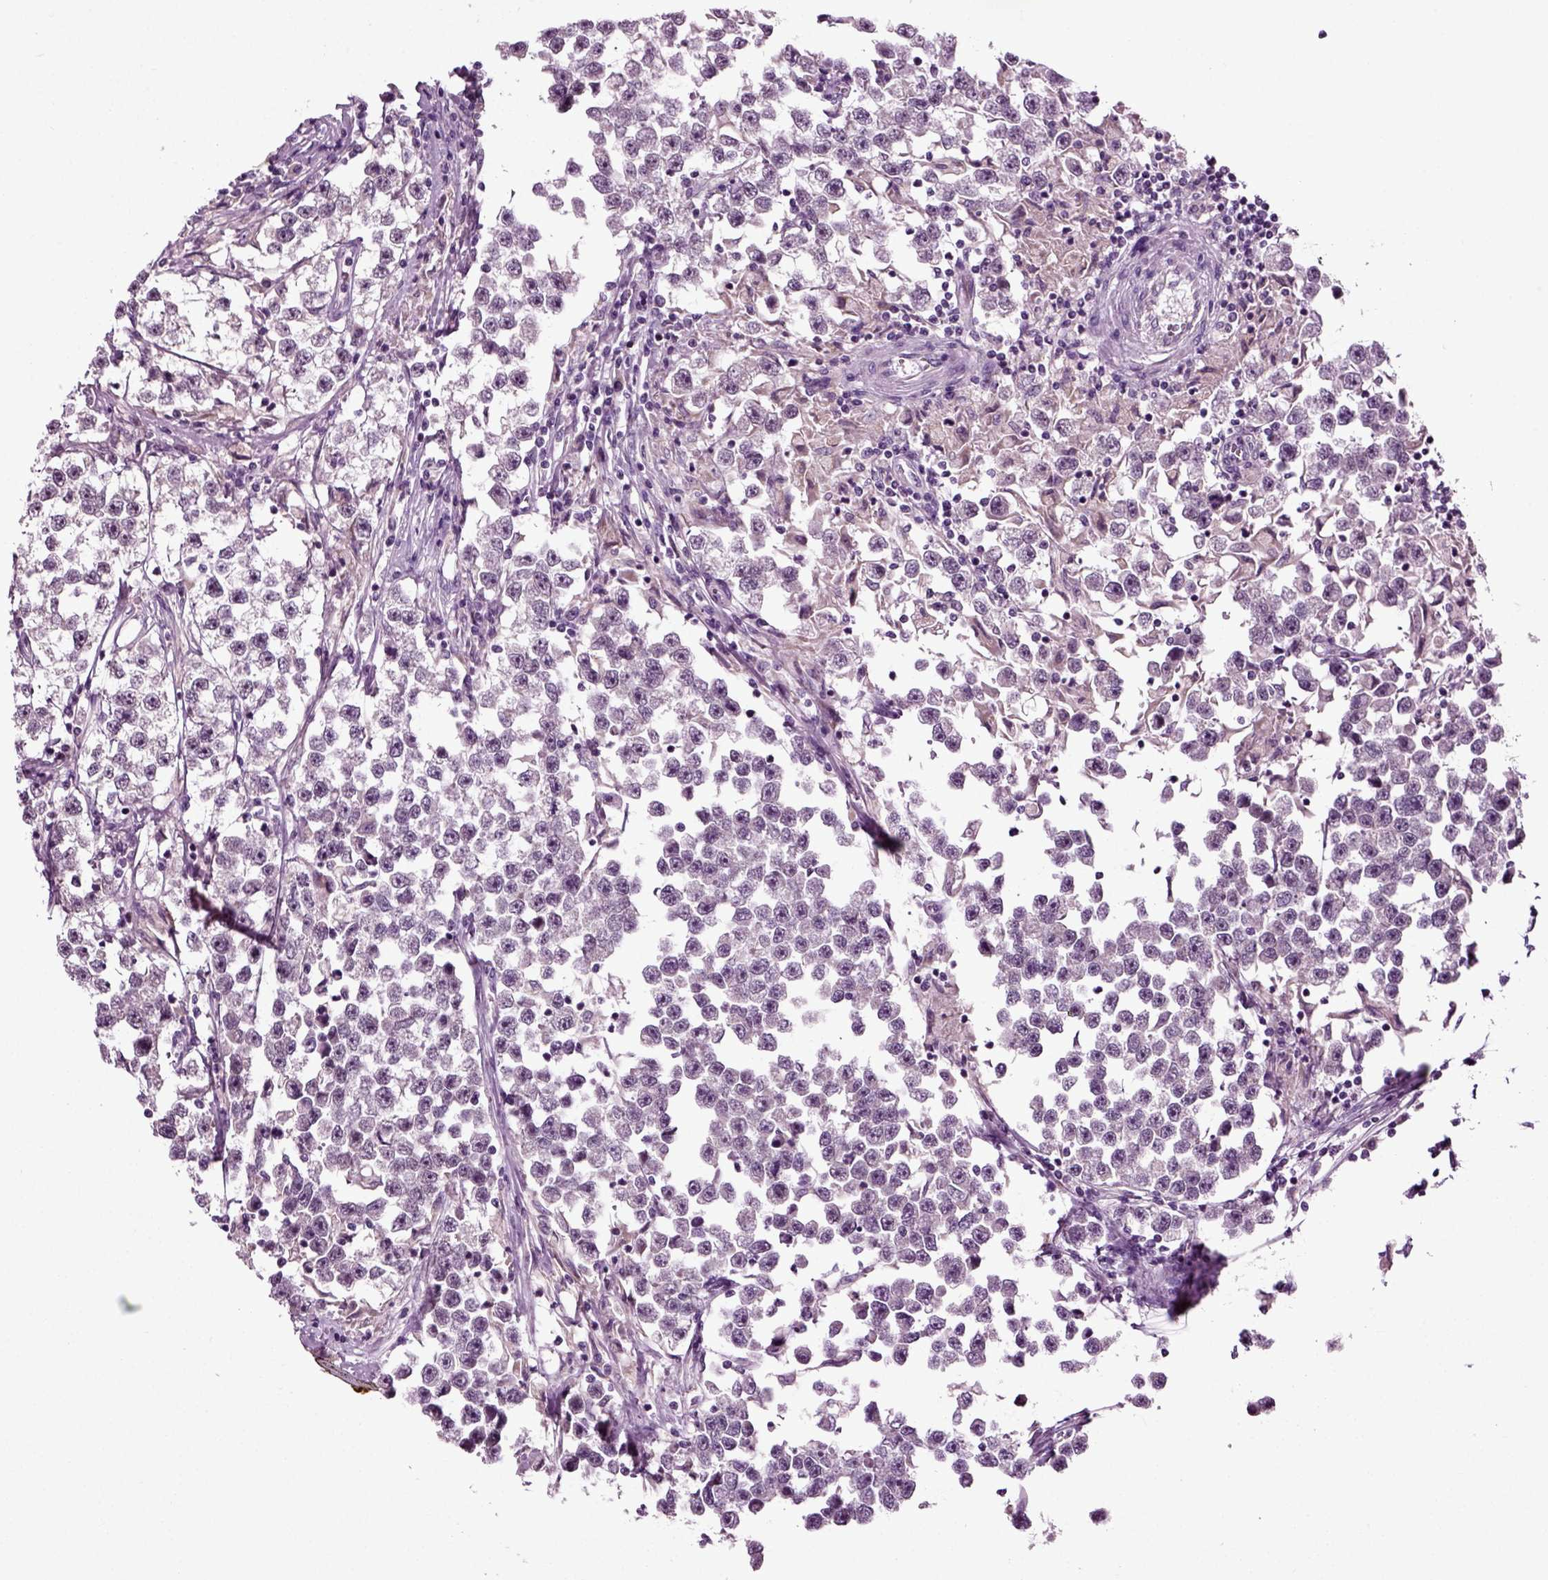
{"staining": {"intensity": "negative", "quantity": "none", "location": "none"}, "tissue": "testis cancer", "cell_type": "Tumor cells", "image_type": "cancer", "snomed": [{"axis": "morphology", "description": "Seminoma, NOS"}, {"axis": "topography", "description": "Testis"}], "caption": "Testis seminoma was stained to show a protein in brown. There is no significant expression in tumor cells. (Stains: DAB IHC with hematoxylin counter stain, Microscopy: brightfield microscopy at high magnification).", "gene": "SPATA17", "patient": {"sex": "male", "age": 46}}